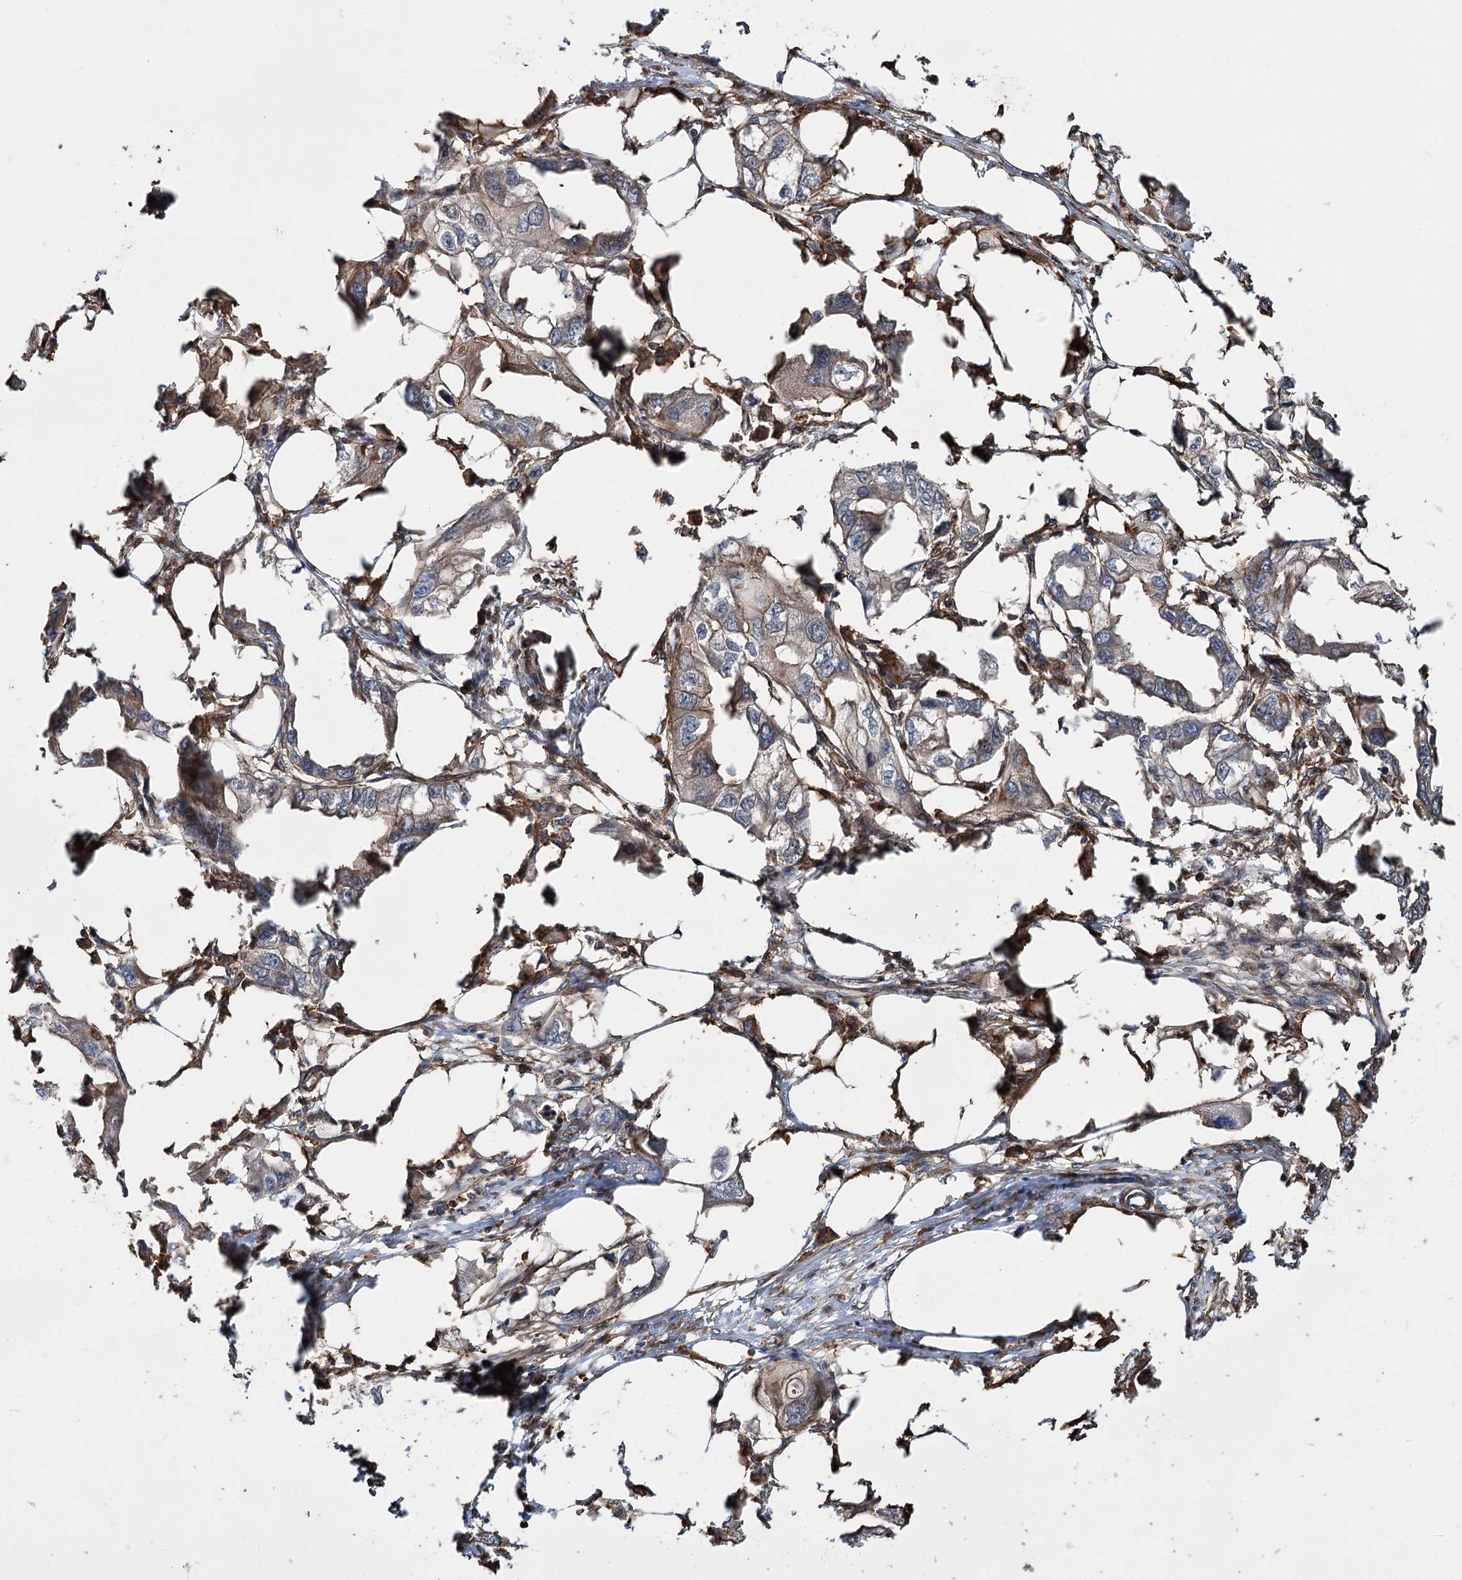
{"staining": {"intensity": "moderate", "quantity": "<25%", "location": "cytoplasmic/membranous"}, "tissue": "endometrial cancer", "cell_type": "Tumor cells", "image_type": "cancer", "snomed": [{"axis": "morphology", "description": "Adenocarcinoma, NOS"}, {"axis": "morphology", "description": "Adenocarcinoma, metastatic, NOS"}, {"axis": "topography", "description": "Adipose tissue"}, {"axis": "topography", "description": "Endometrium"}], "caption": "Immunohistochemistry (IHC) (DAB (3,3'-diaminobenzidine)) staining of adenocarcinoma (endometrial) reveals moderate cytoplasmic/membranous protein expression in about <25% of tumor cells.", "gene": "DPP3", "patient": {"sex": "female", "age": 67}}